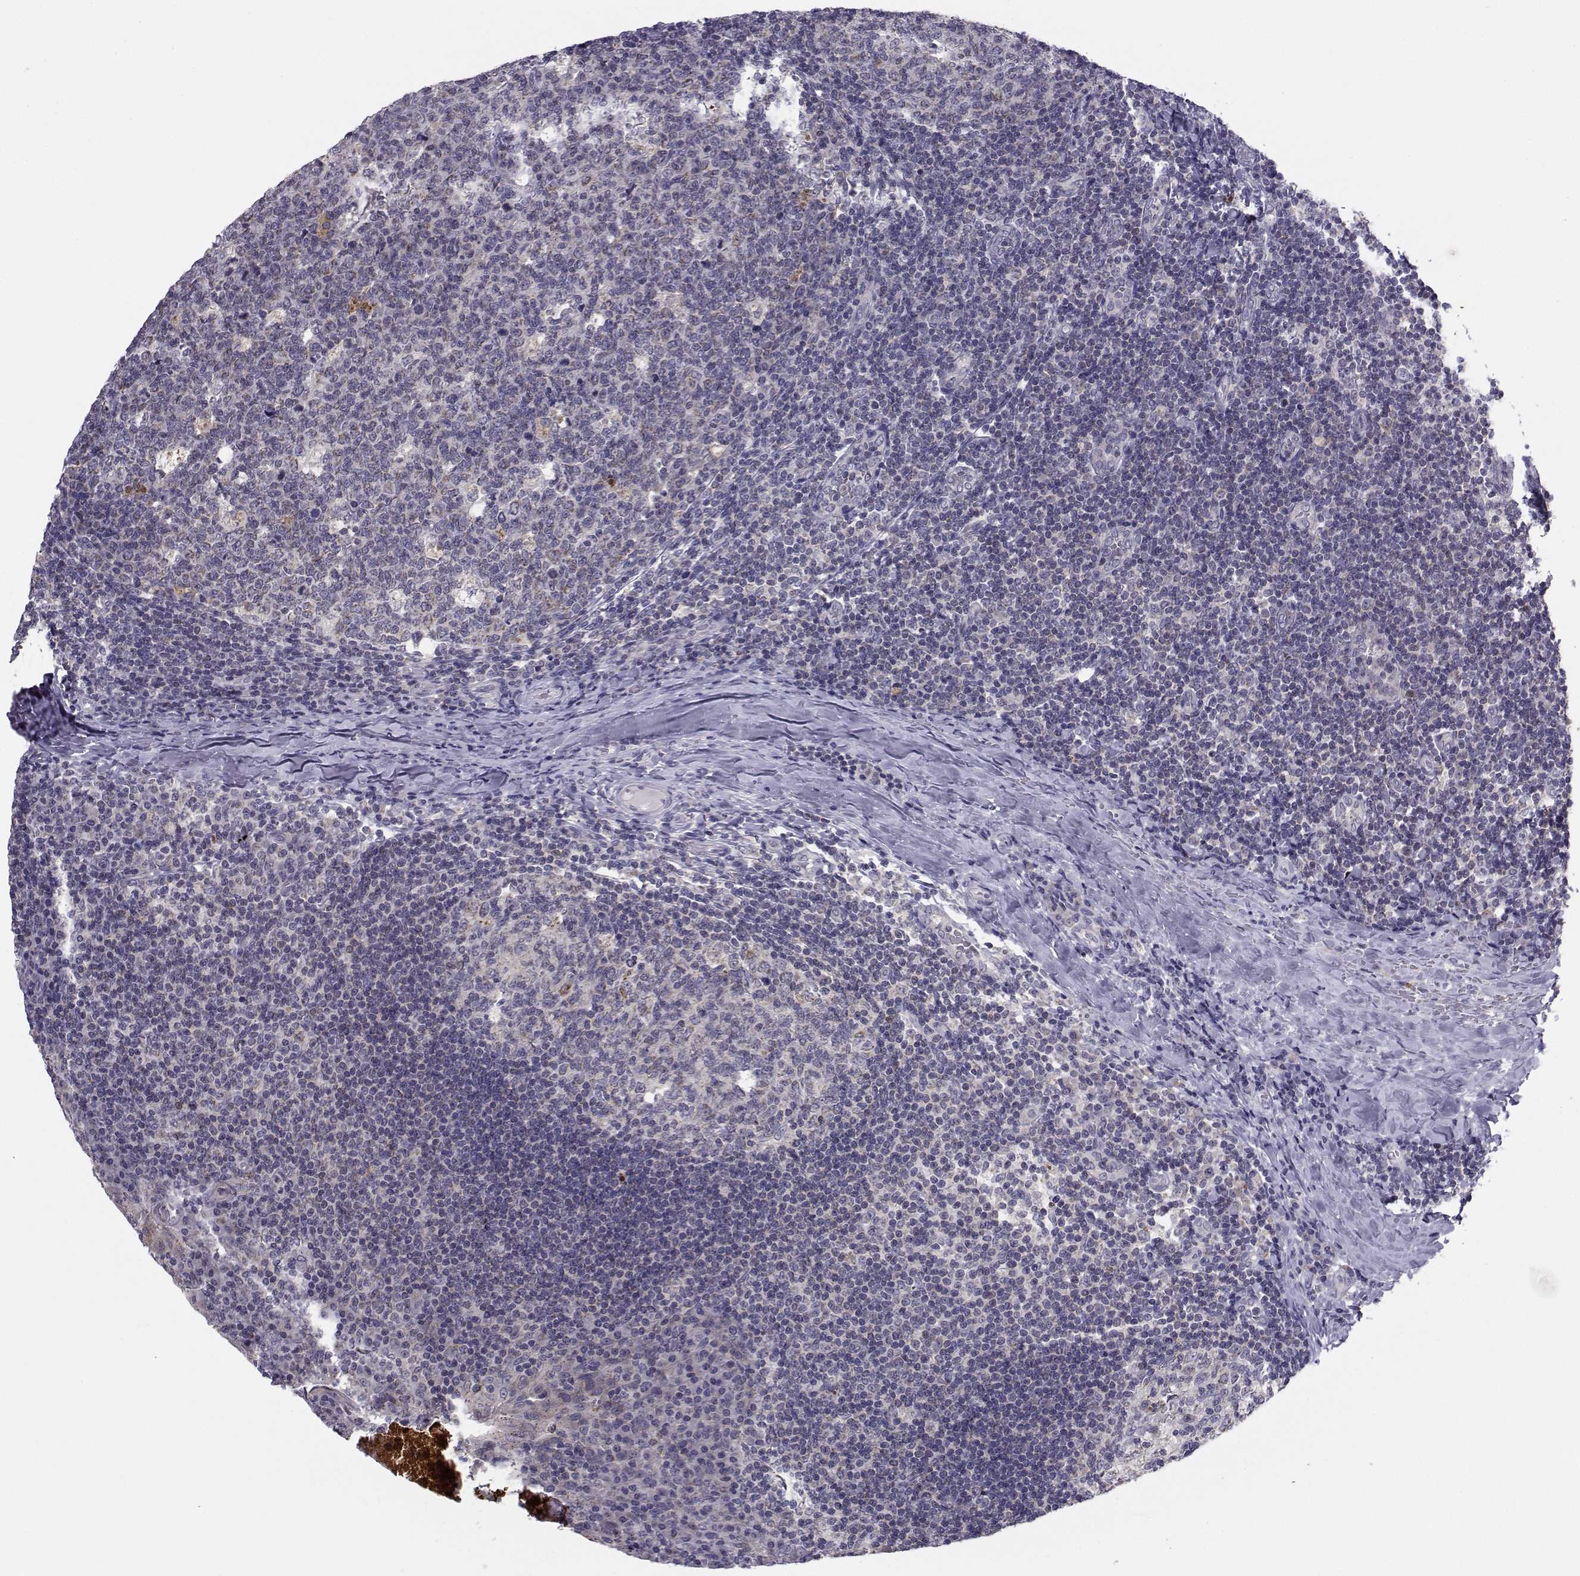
{"staining": {"intensity": "negative", "quantity": "none", "location": "none"}, "tissue": "tonsil", "cell_type": "Germinal center cells", "image_type": "normal", "snomed": [{"axis": "morphology", "description": "Normal tissue, NOS"}, {"axis": "topography", "description": "Tonsil"}], "caption": "Tonsil stained for a protein using immunohistochemistry (IHC) reveals no expression germinal center cells.", "gene": "ANGPT1", "patient": {"sex": "male", "age": 17}}